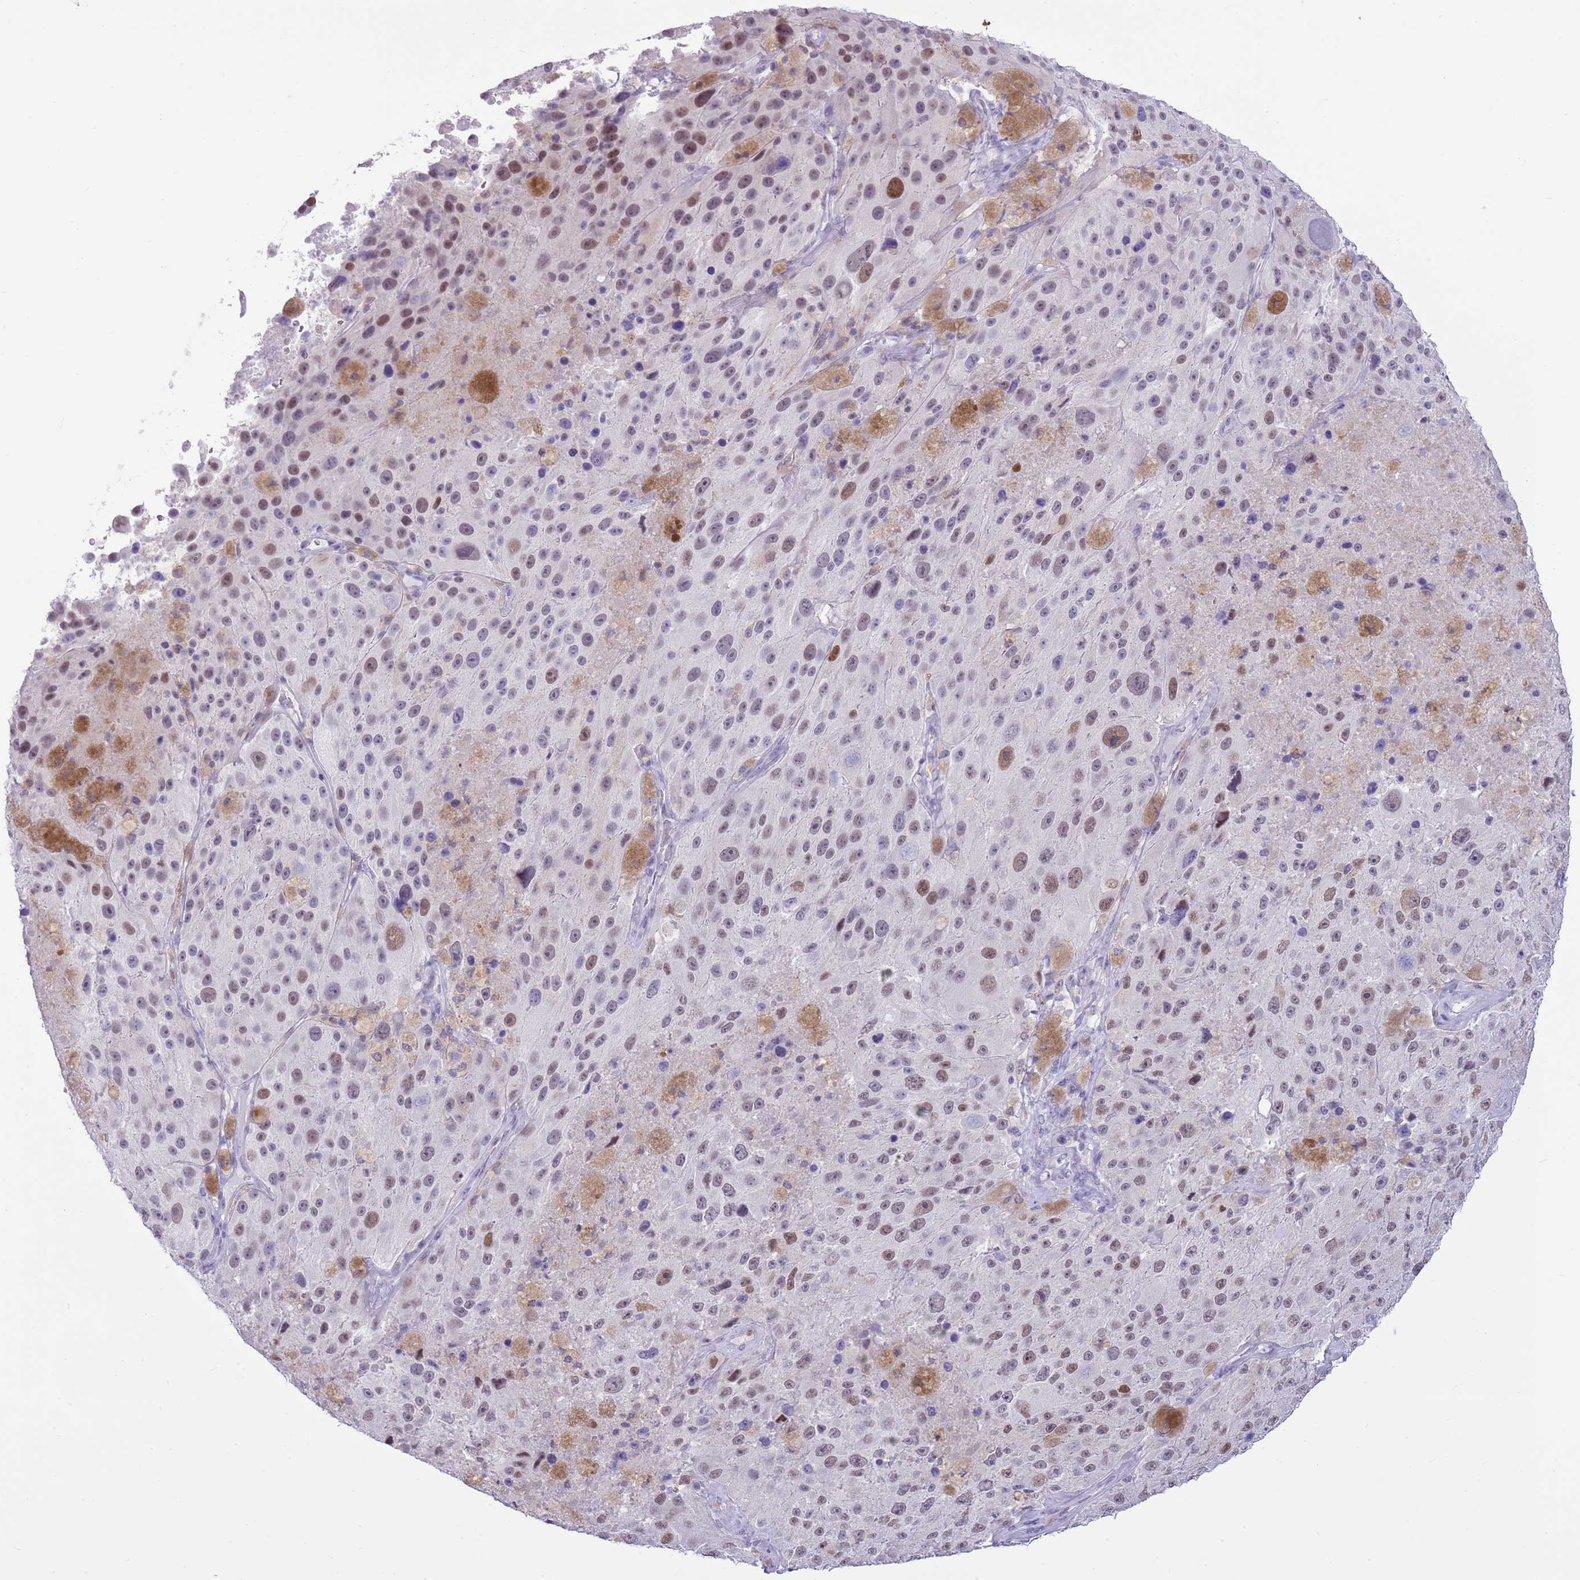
{"staining": {"intensity": "weak", "quantity": "25%-75%", "location": "nuclear"}, "tissue": "melanoma", "cell_type": "Tumor cells", "image_type": "cancer", "snomed": [{"axis": "morphology", "description": "Malignant melanoma, Metastatic site"}, {"axis": "topography", "description": "Lymph node"}], "caption": "About 25%-75% of tumor cells in melanoma reveal weak nuclear protein expression as visualized by brown immunohistochemical staining.", "gene": "PPP1R17", "patient": {"sex": "male", "age": 62}}